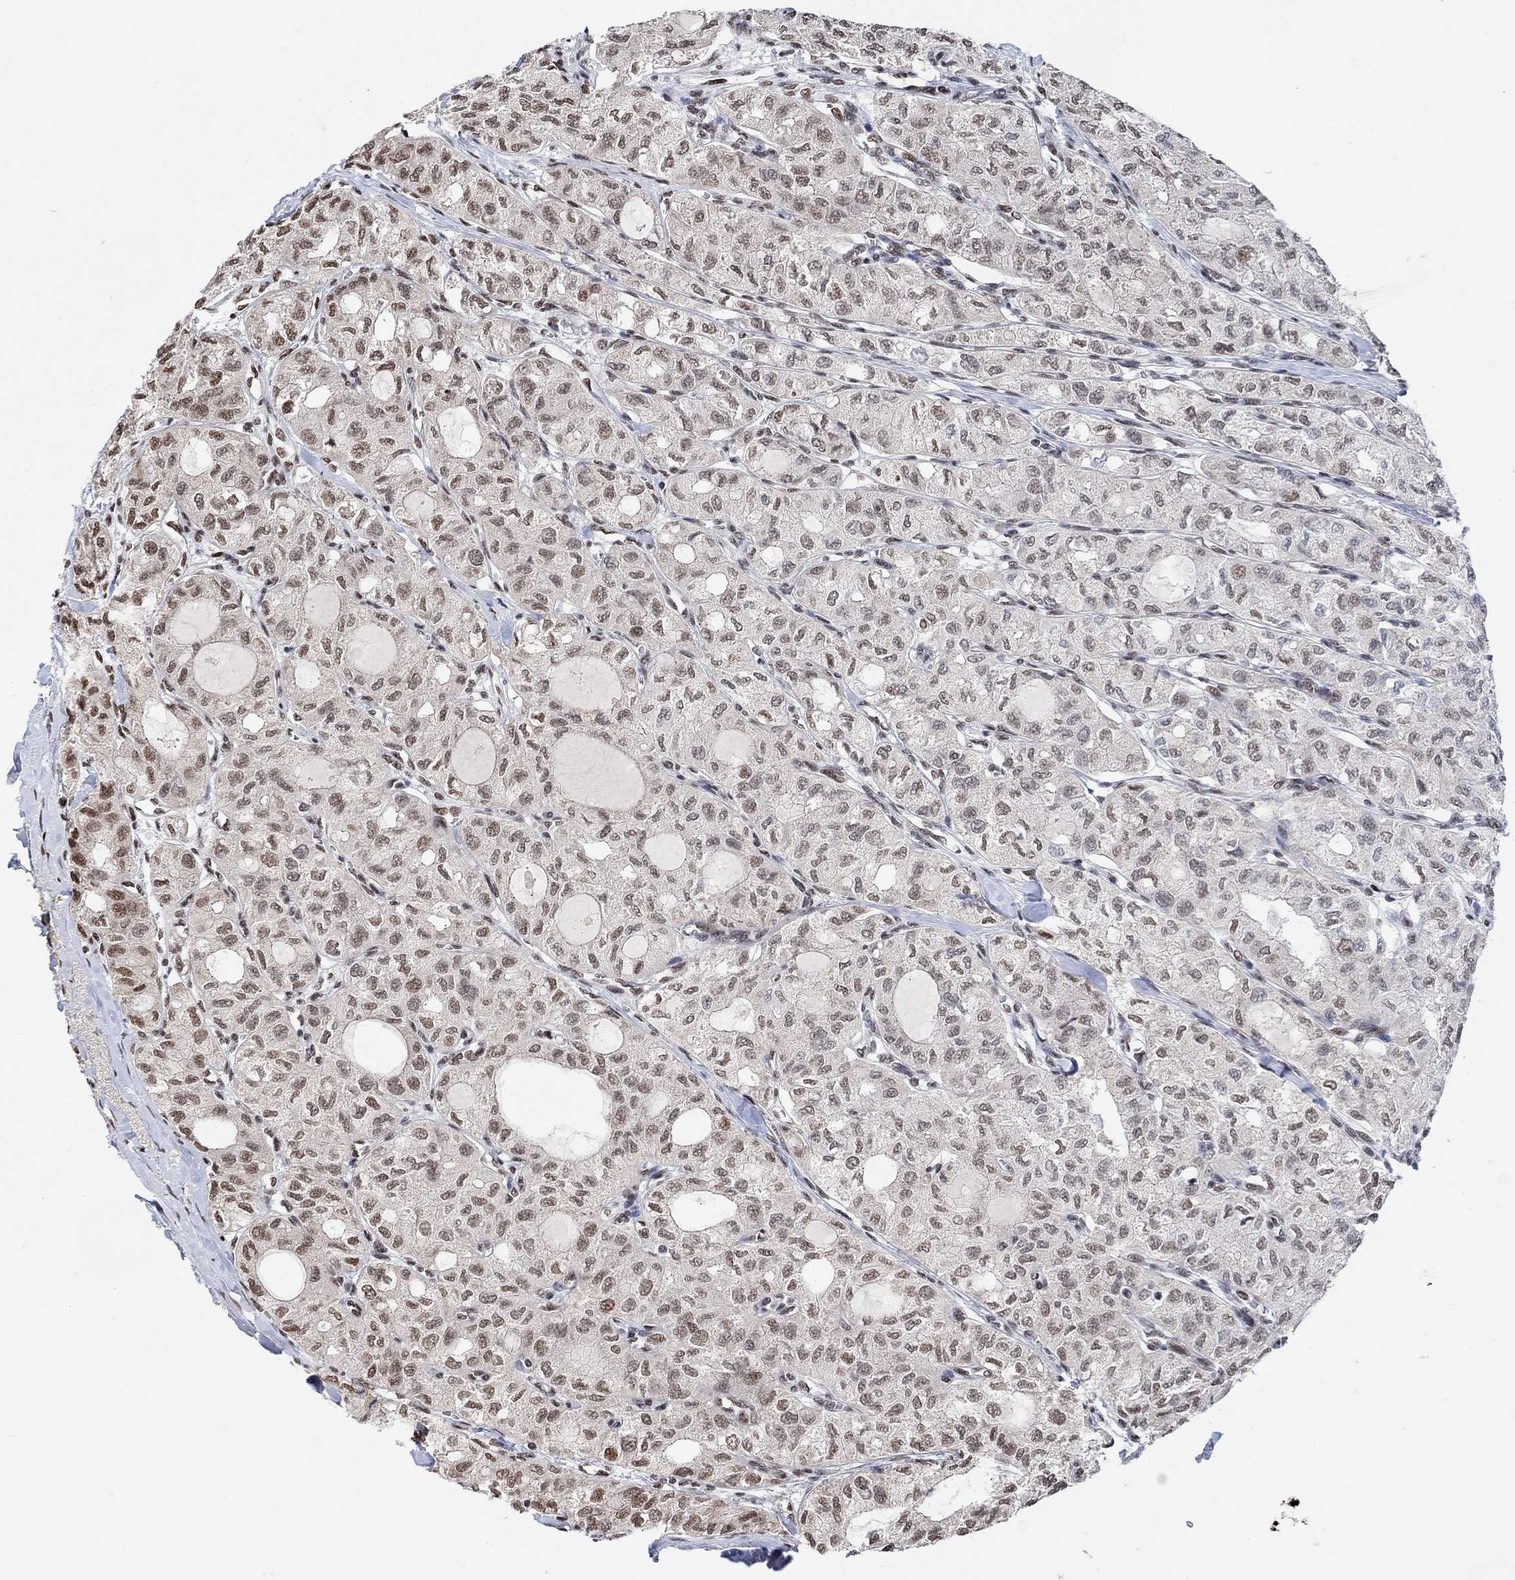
{"staining": {"intensity": "moderate", "quantity": "<25%", "location": "nuclear"}, "tissue": "thyroid cancer", "cell_type": "Tumor cells", "image_type": "cancer", "snomed": [{"axis": "morphology", "description": "Follicular adenoma carcinoma, NOS"}, {"axis": "topography", "description": "Thyroid gland"}], "caption": "Moderate nuclear protein positivity is present in approximately <25% of tumor cells in follicular adenoma carcinoma (thyroid). (Brightfield microscopy of DAB IHC at high magnification).", "gene": "USP39", "patient": {"sex": "male", "age": 75}}